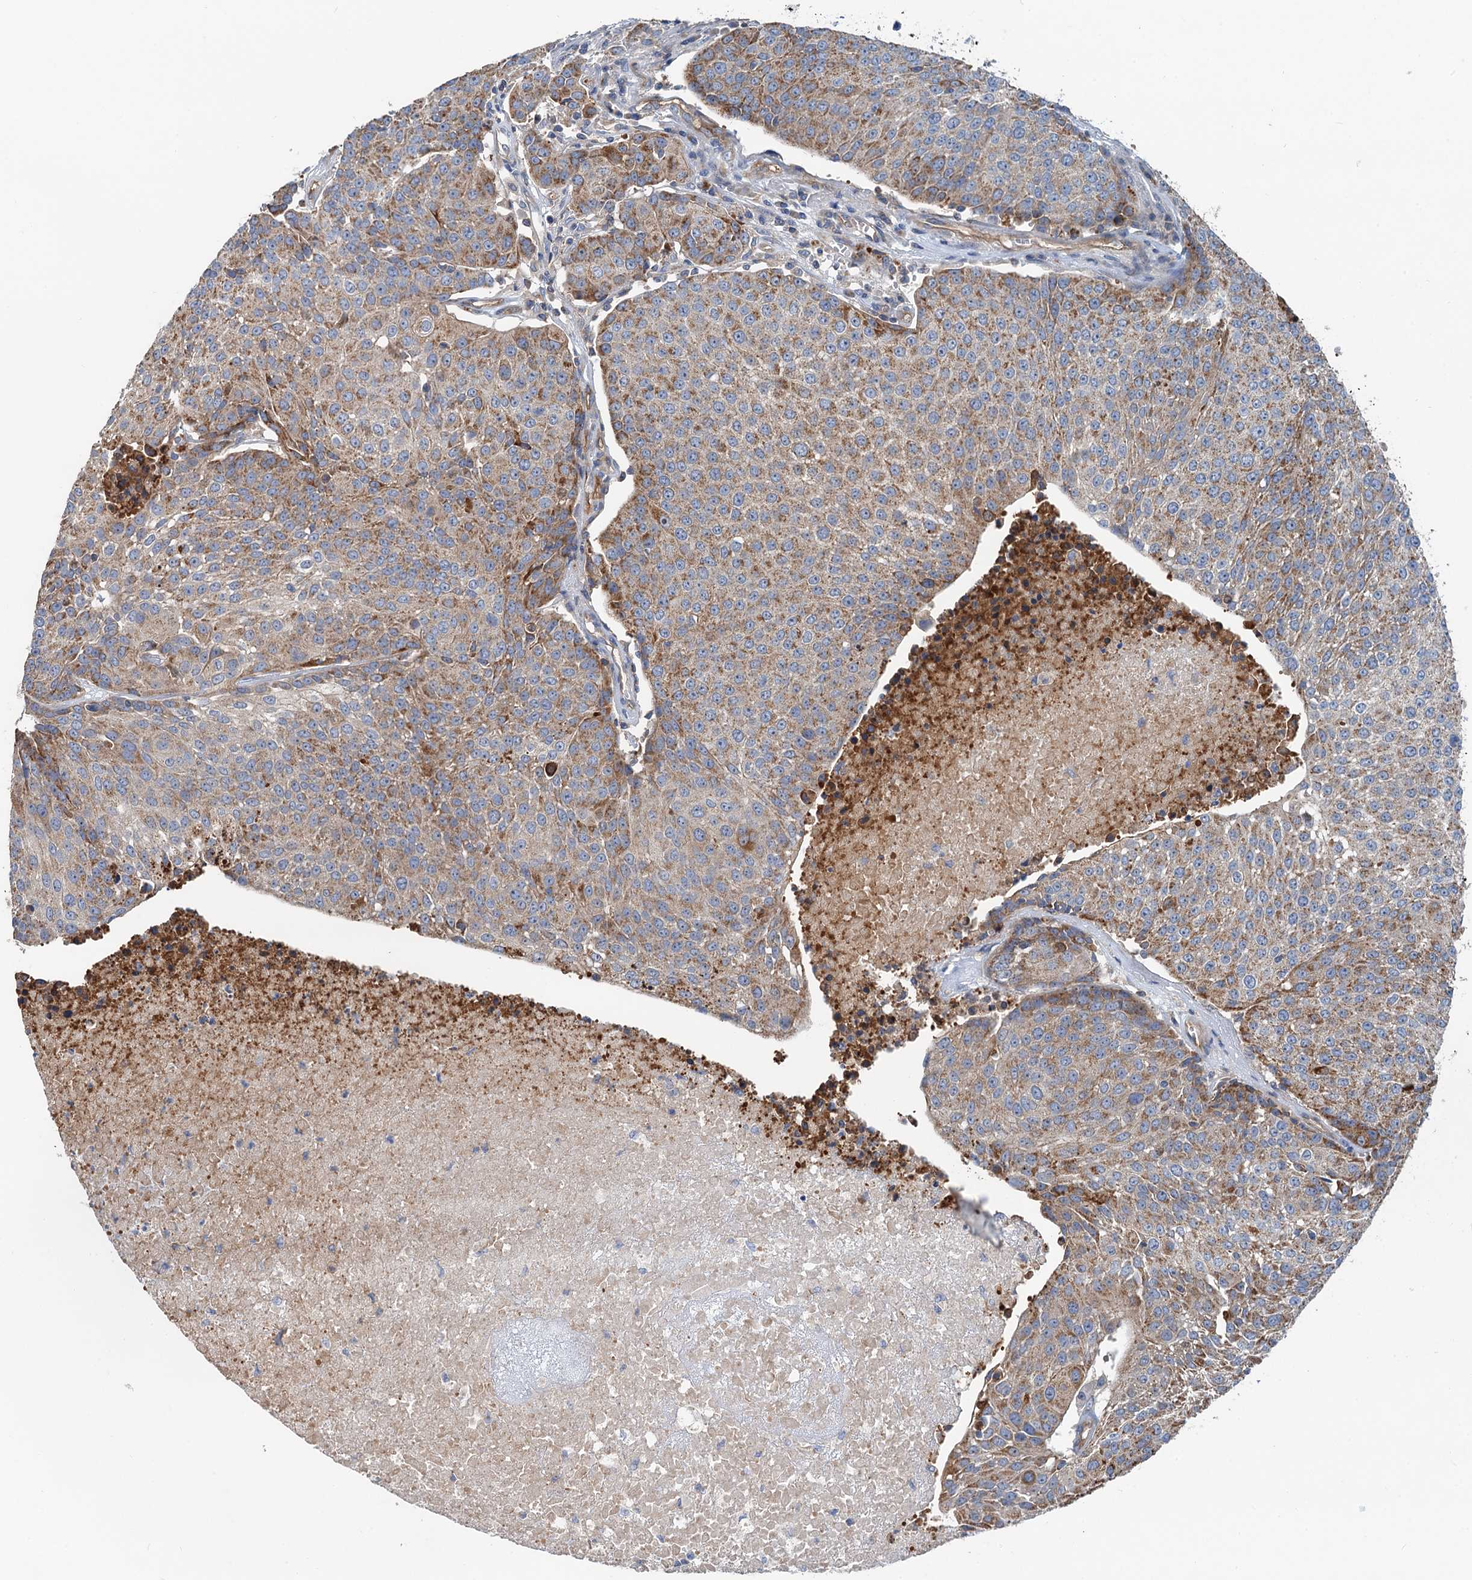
{"staining": {"intensity": "moderate", "quantity": ">75%", "location": "cytoplasmic/membranous"}, "tissue": "urothelial cancer", "cell_type": "Tumor cells", "image_type": "cancer", "snomed": [{"axis": "morphology", "description": "Urothelial carcinoma, High grade"}, {"axis": "topography", "description": "Urinary bladder"}], "caption": "Immunohistochemistry (IHC) staining of high-grade urothelial carcinoma, which shows medium levels of moderate cytoplasmic/membranous staining in about >75% of tumor cells indicating moderate cytoplasmic/membranous protein staining. The staining was performed using DAB (3,3'-diaminobenzidine) (brown) for protein detection and nuclei were counterstained in hematoxylin (blue).", "gene": "ANKRD26", "patient": {"sex": "female", "age": 85}}